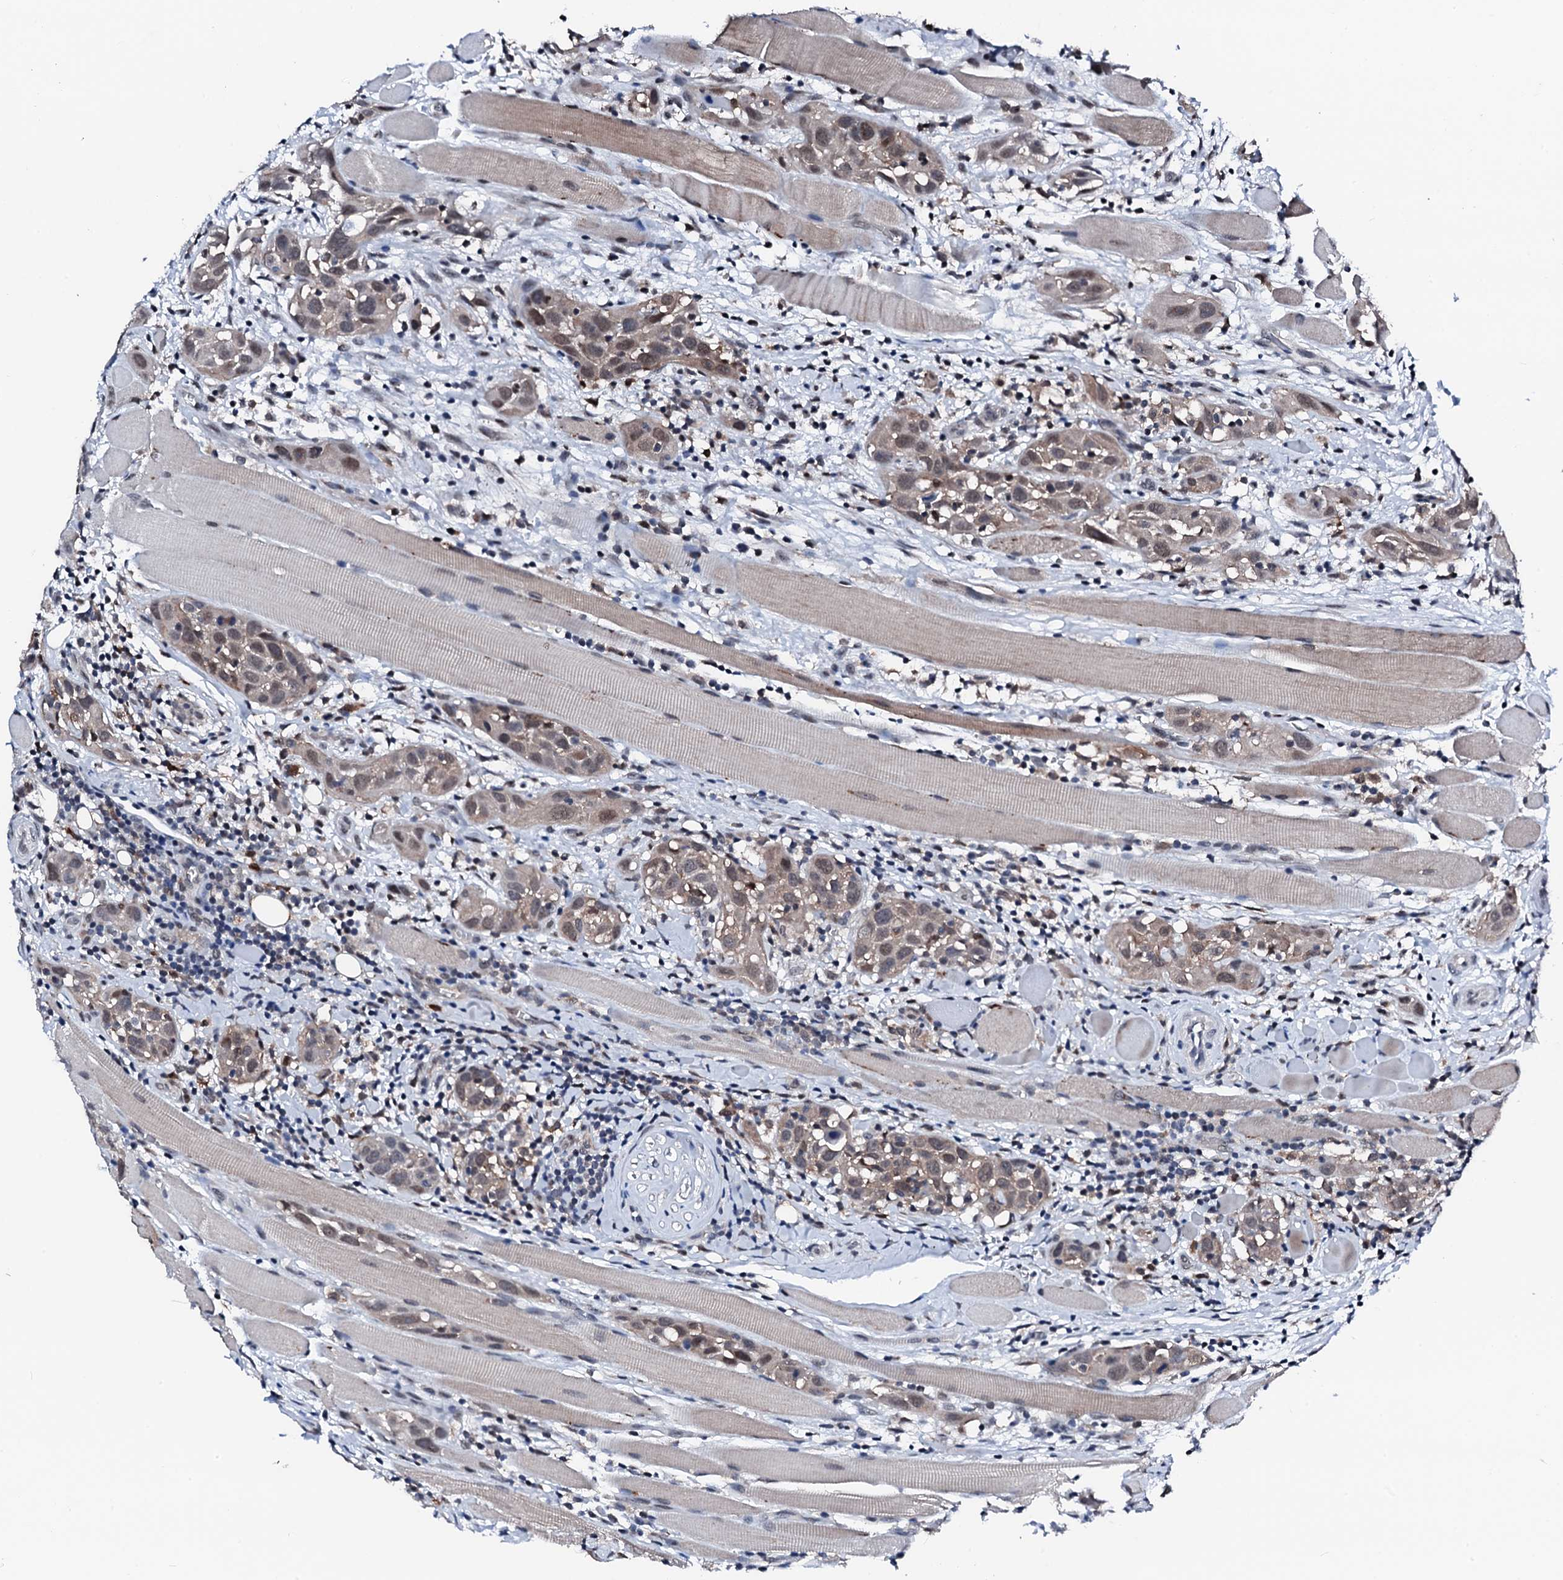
{"staining": {"intensity": "weak", "quantity": ">75%", "location": "cytoplasmic/membranous,nuclear"}, "tissue": "head and neck cancer", "cell_type": "Tumor cells", "image_type": "cancer", "snomed": [{"axis": "morphology", "description": "Squamous cell carcinoma, NOS"}, {"axis": "topography", "description": "Oral tissue"}, {"axis": "topography", "description": "Head-Neck"}], "caption": "IHC (DAB) staining of human head and neck squamous cell carcinoma exhibits weak cytoplasmic/membranous and nuclear protein positivity in approximately >75% of tumor cells.", "gene": "TRAFD1", "patient": {"sex": "female", "age": 50}}